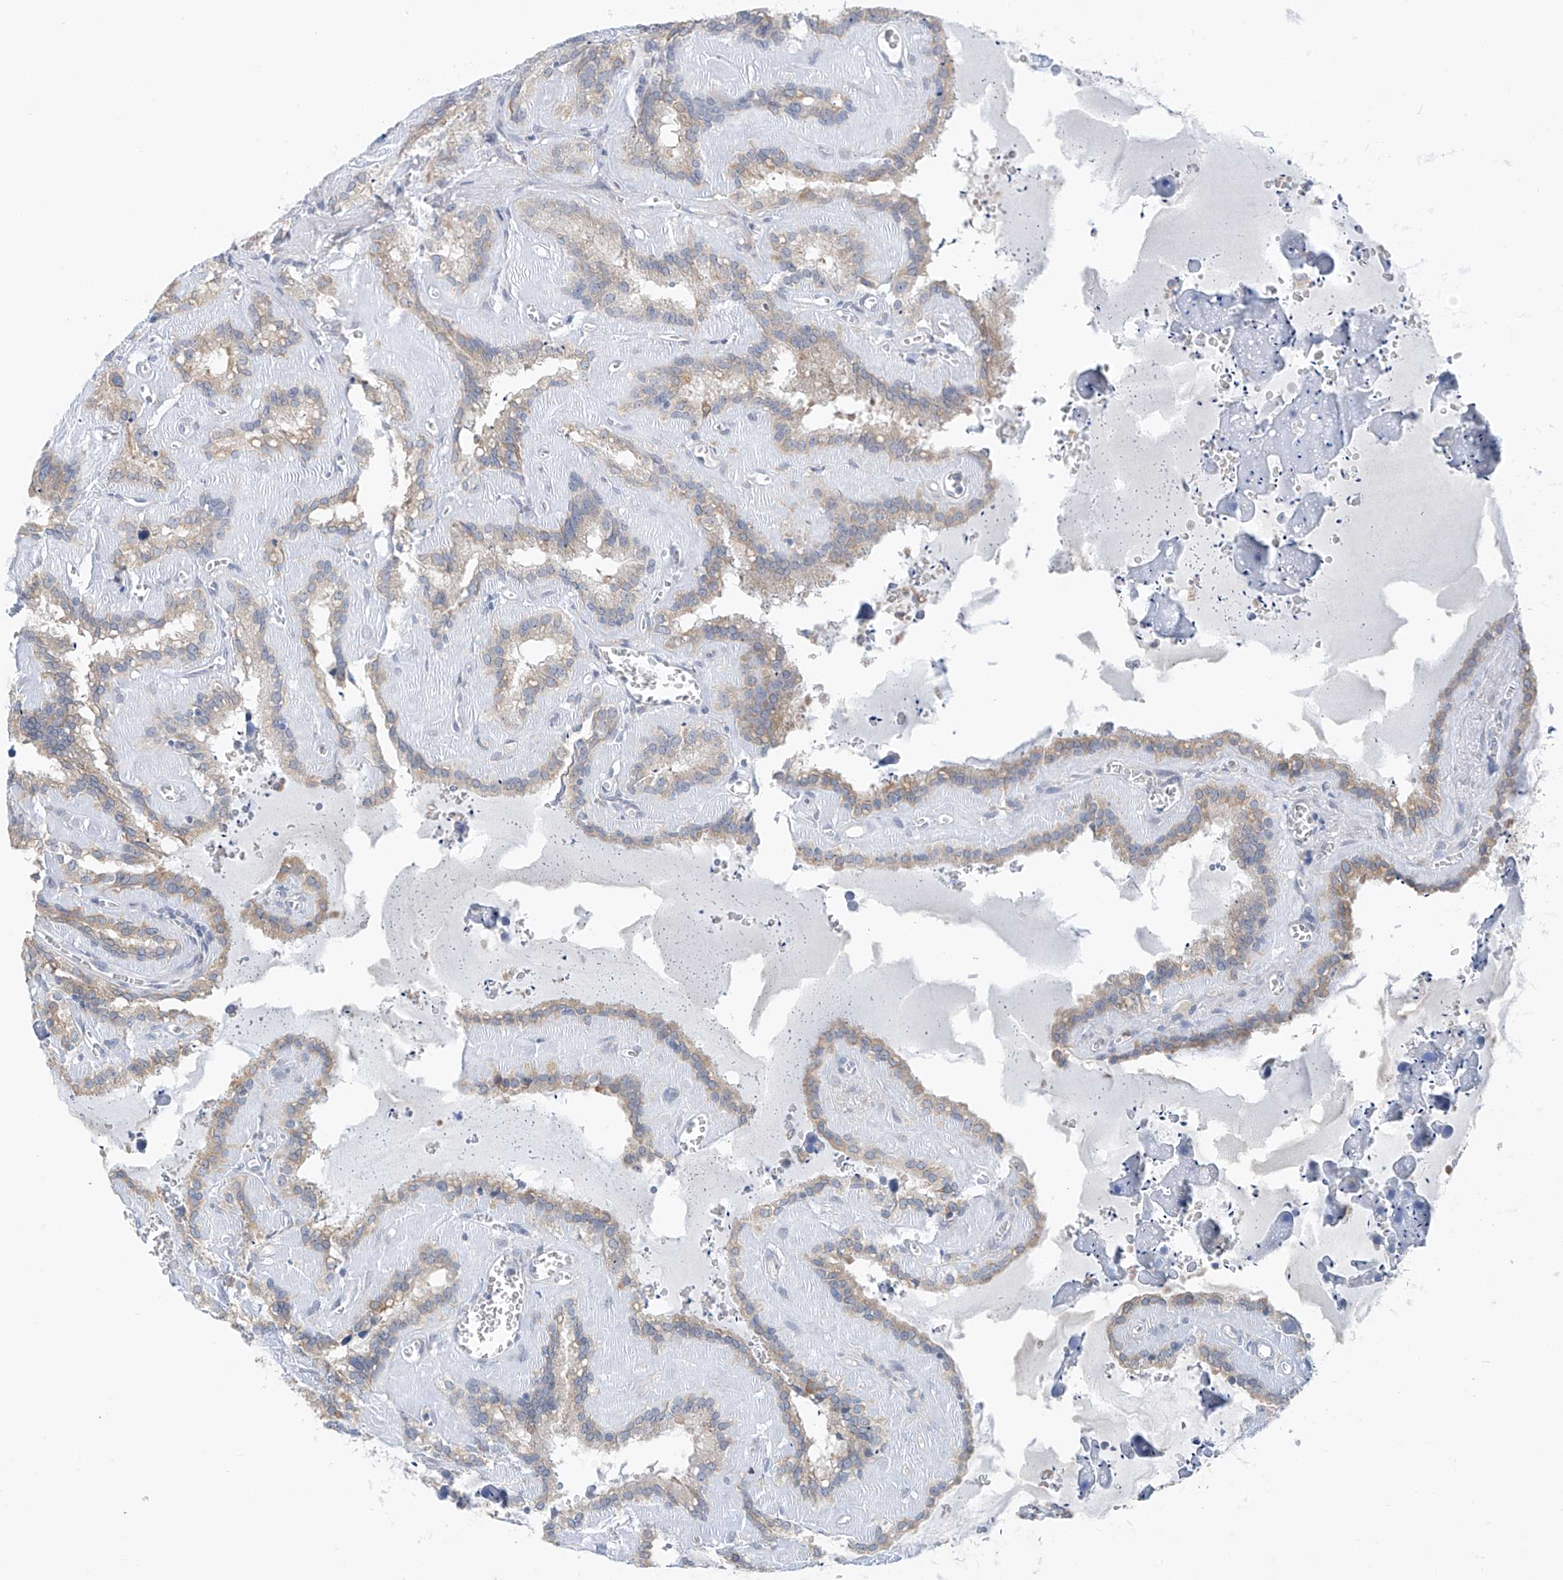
{"staining": {"intensity": "weak", "quantity": "25%-75%", "location": "cytoplasmic/membranous"}, "tissue": "seminal vesicle", "cell_type": "Glandular cells", "image_type": "normal", "snomed": [{"axis": "morphology", "description": "Normal tissue, NOS"}, {"axis": "topography", "description": "Prostate"}, {"axis": "topography", "description": "Seminal veicle"}], "caption": "Immunohistochemistry (DAB (3,3'-diaminobenzidine)) staining of unremarkable human seminal vesicle demonstrates weak cytoplasmic/membranous protein expression in approximately 25%-75% of glandular cells.", "gene": "CYP4V2", "patient": {"sex": "male", "age": 59}}